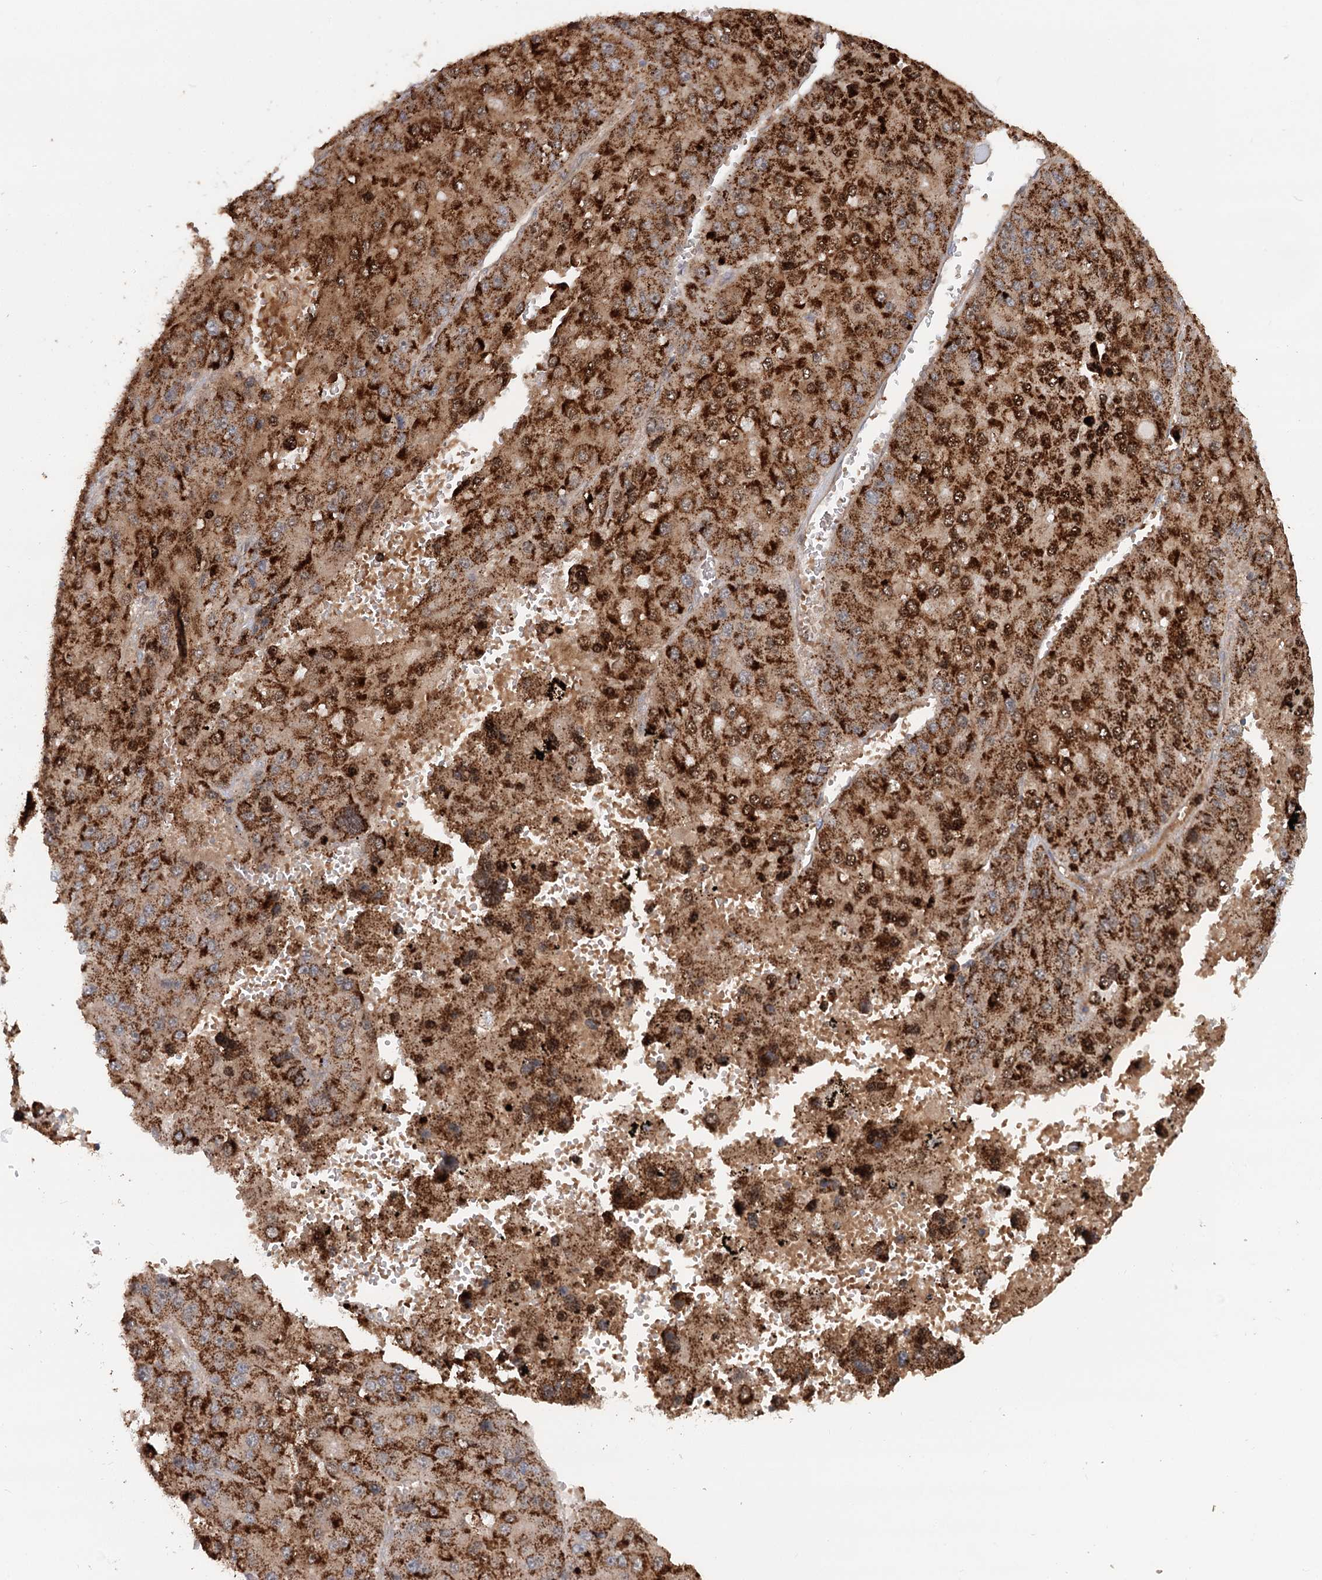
{"staining": {"intensity": "strong", "quantity": ">75%", "location": "cytoplasmic/membranous"}, "tissue": "liver cancer", "cell_type": "Tumor cells", "image_type": "cancer", "snomed": [{"axis": "morphology", "description": "Carcinoma, Hepatocellular, NOS"}, {"axis": "topography", "description": "Liver"}], "caption": "A photomicrograph of human liver cancer (hepatocellular carcinoma) stained for a protein shows strong cytoplasmic/membranous brown staining in tumor cells. (Stains: DAB (3,3'-diaminobenzidine) in brown, nuclei in blue, Microscopy: brightfield microscopy at high magnification).", "gene": "RNF111", "patient": {"sex": "female", "age": 73}}